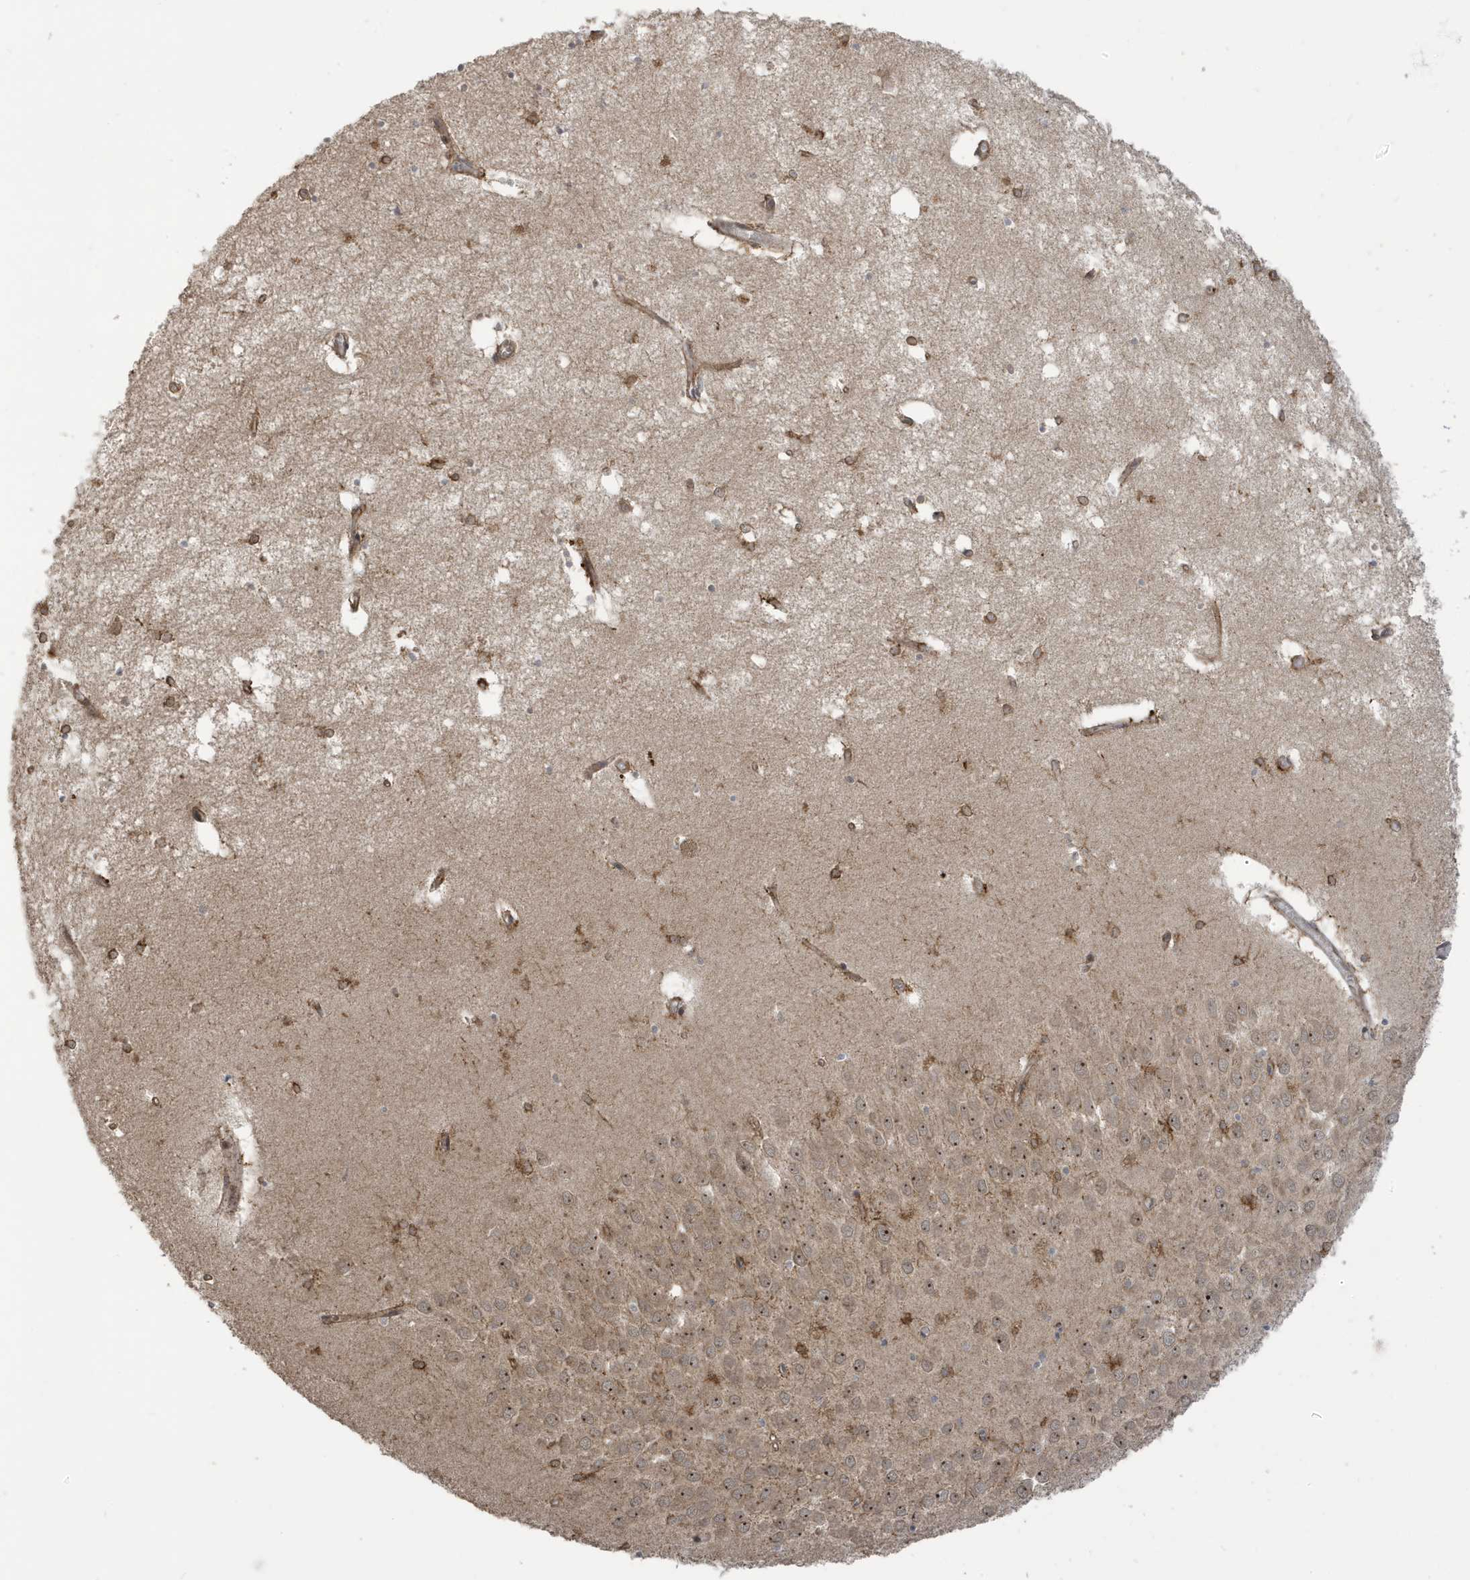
{"staining": {"intensity": "moderate", "quantity": "25%-75%", "location": "cytoplasmic/membranous"}, "tissue": "hippocampus", "cell_type": "Glial cells", "image_type": "normal", "snomed": [{"axis": "morphology", "description": "Normal tissue, NOS"}, {"axis": "topography", "description": "Hippocampus"}], "caption": "Protein expression by IHC reveals moderate cytoplasmic/membranous expression in about 25%-75% of glial cells in unremarkable hippocampus. The protein of interest is shown in brown color, while the nuclei are stained blue.", "gene": "ECM2", "patient": {"sex": "male", "age": 70}}